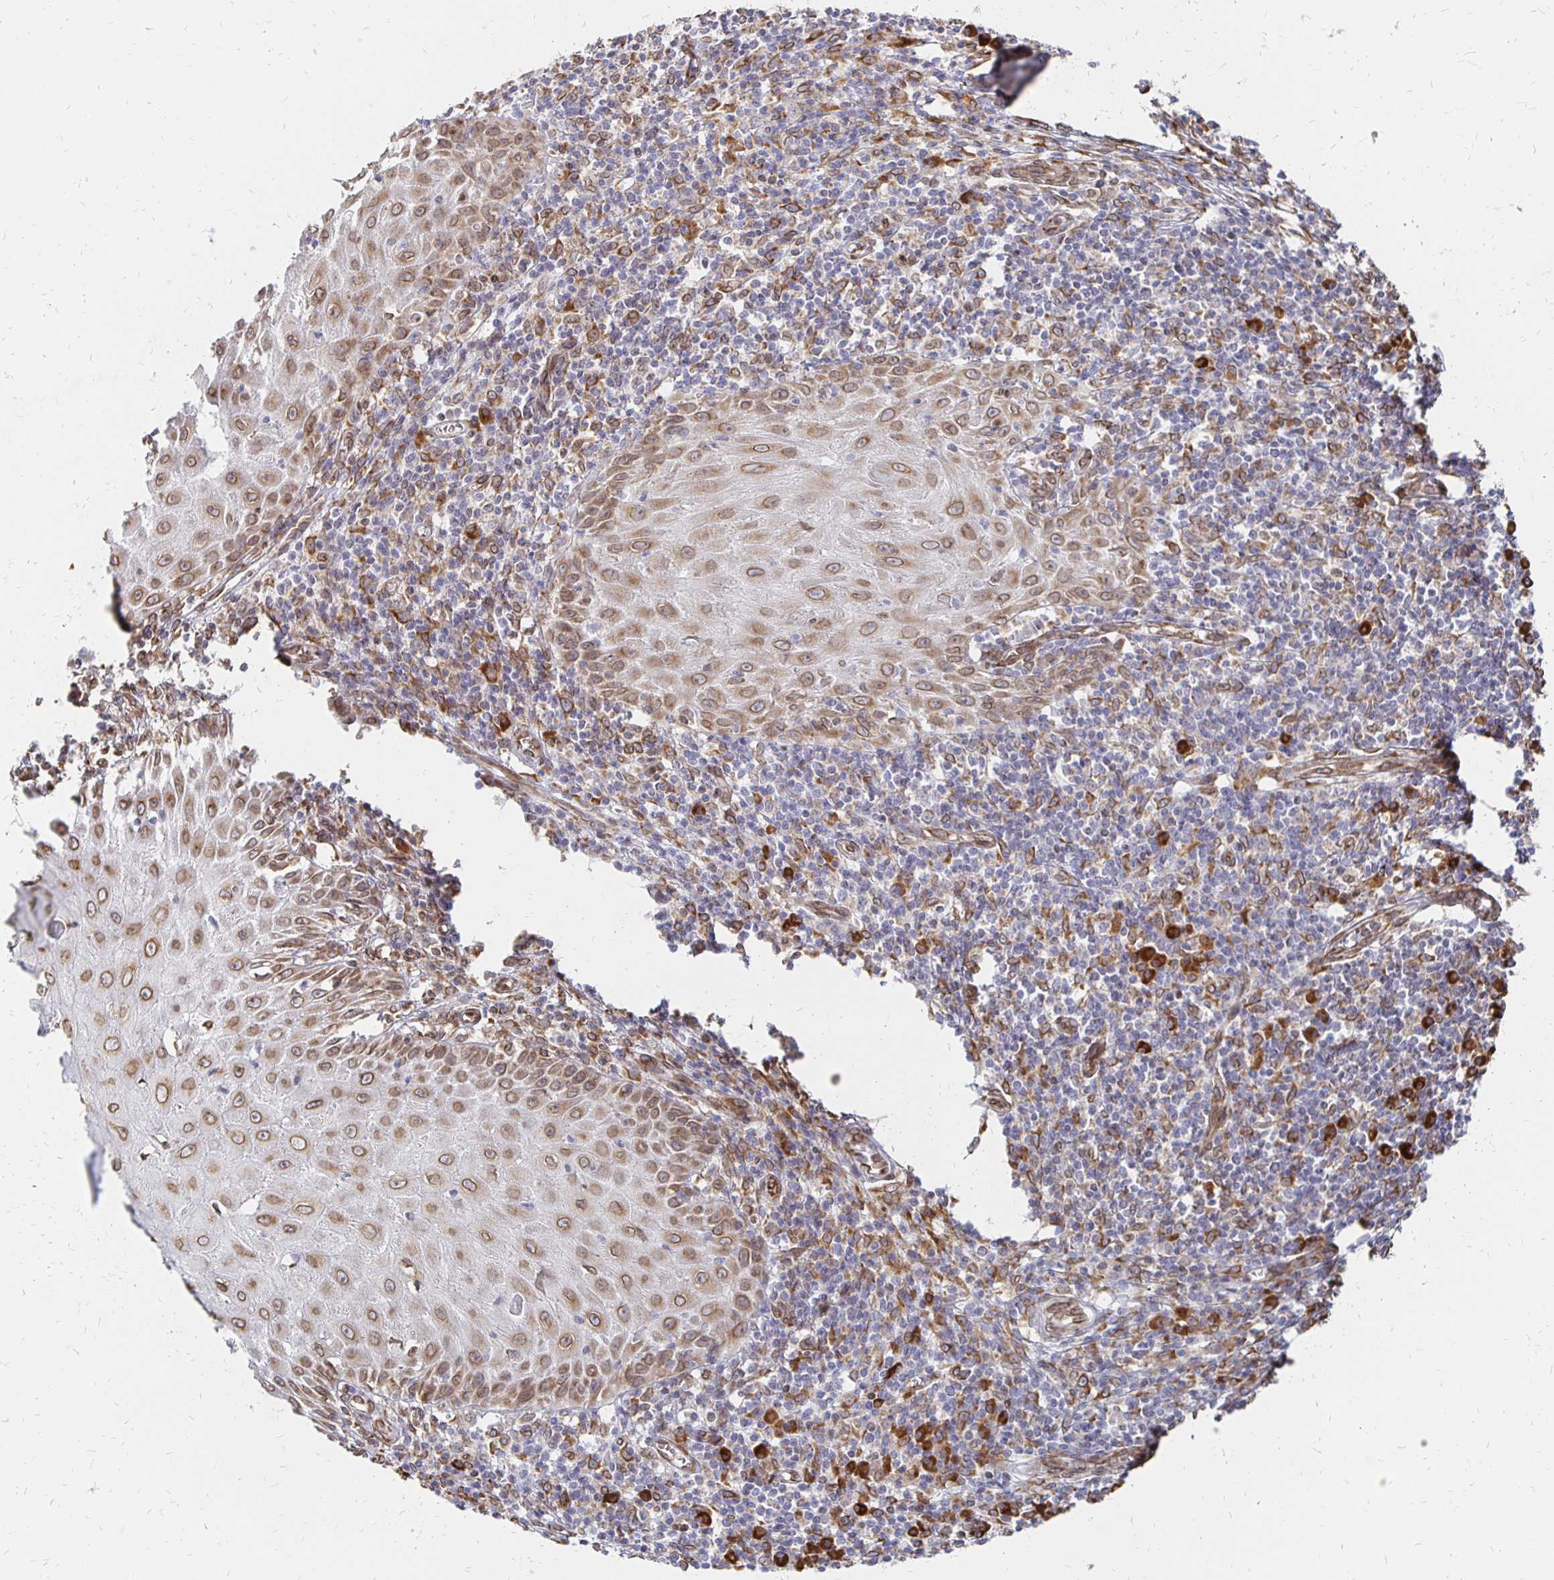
{"staining": {"intensity": "moderate", "quantity": ">75%", "location": "cytoplasmic/membranous,nuclear"}, "tissue": "skin cancer", "cell_type": "Tumor cells", "image_type": "cancer", "snomed": [{"axis": "morphology", "description": "Squamous cell carcinoma, NOS"}, {"axis": "topography", "description": "Skin"}], "caption": "A micrograph of skin cancer (squamous cell carcinoma) stained for a protein shows moderate cytoplasmic/membranous and nuclear brown staining in tumor cells.", "gene": "PELI3", "patient": {"sex": "female", "age": 73}}